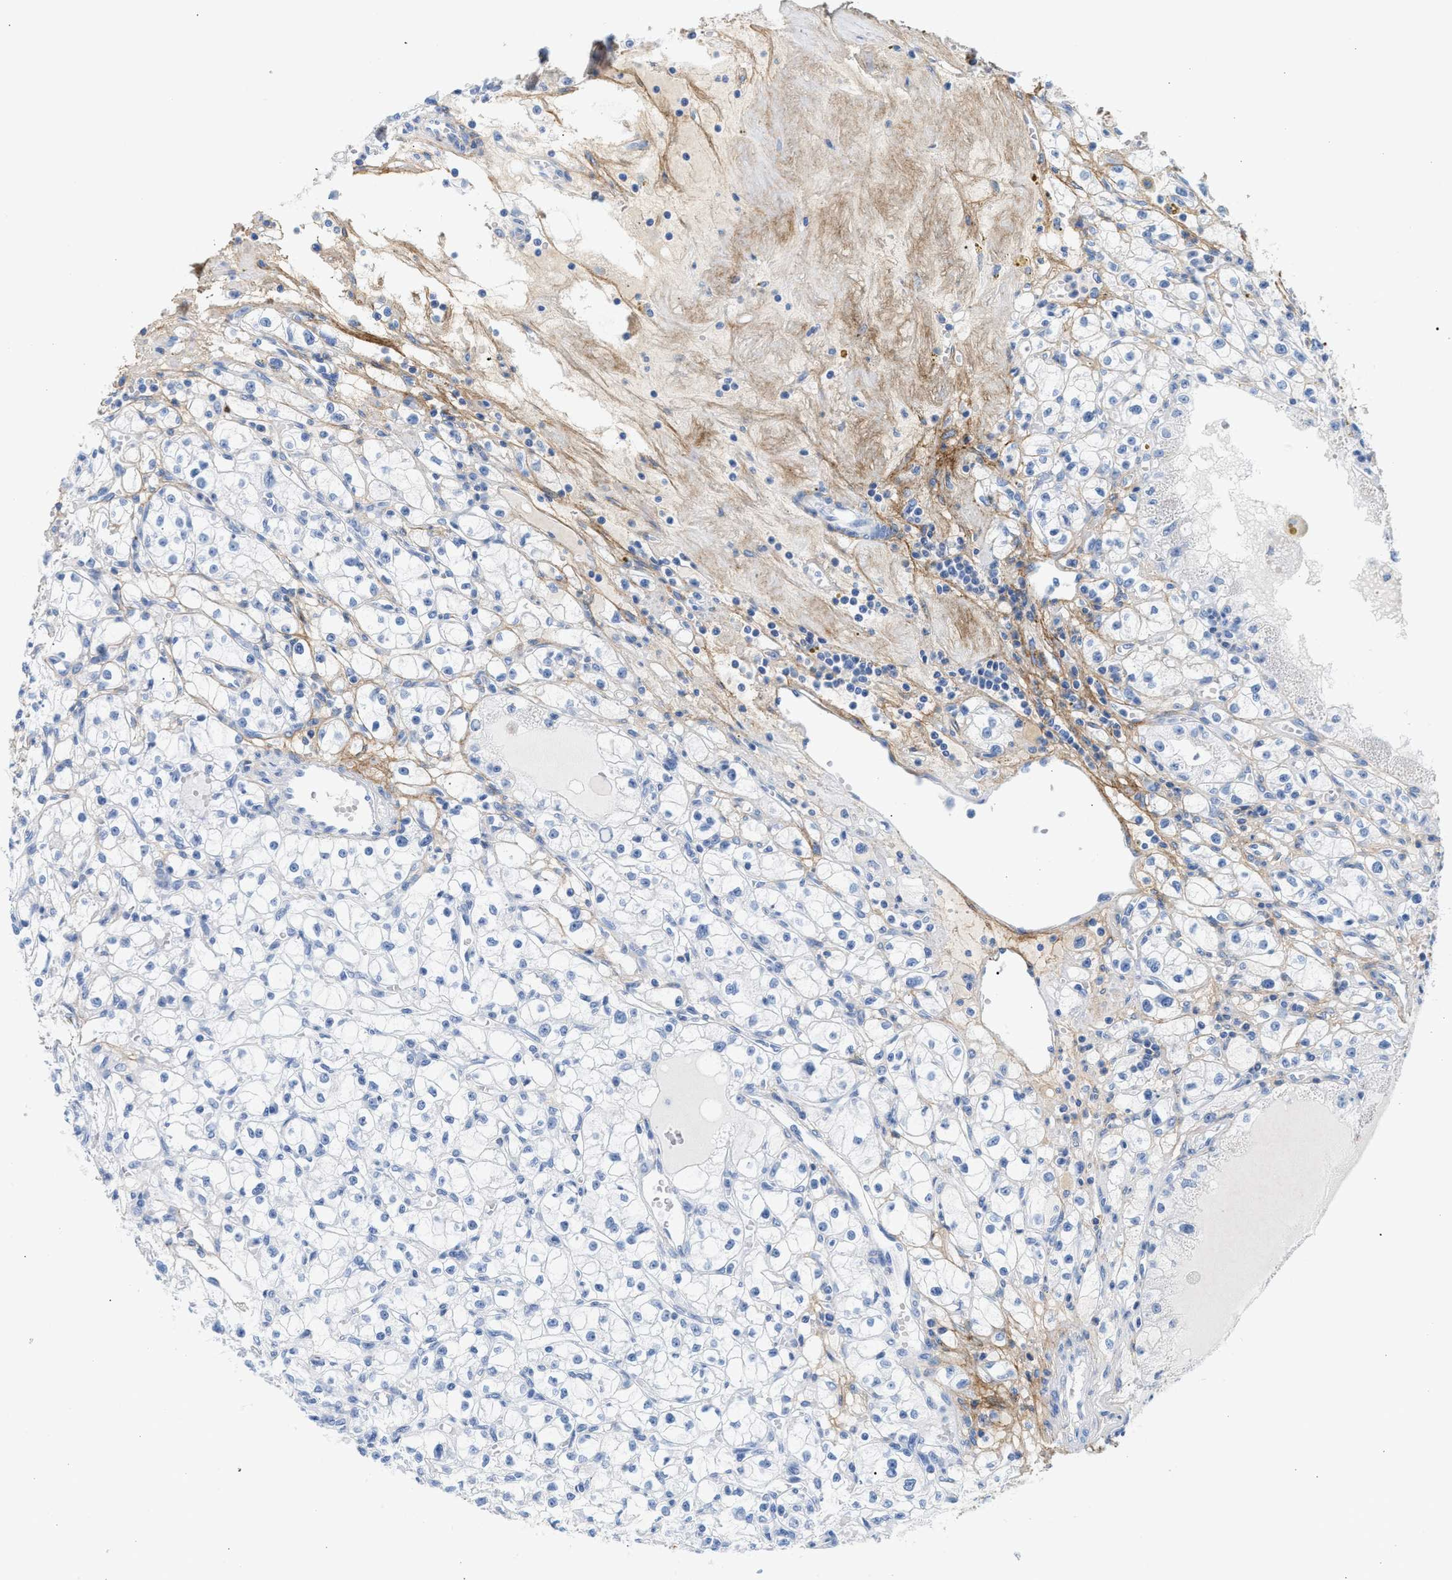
{"staining": {"intensity": "negative", "quantity": "none", "location": "none"}, "tissue": "renal cancer", "cell_type": "Tumor cells", "image_type": "cancer", "snomed": [{"axis": "morphology", "description": "Adenocarcinoma, NOS"}, {"axis": "topography", "description": "Kidney"}], "caption": "The immunohistochemistry (IHC) photomicrograph has no significant positivity in tumor cells of adenocarcinoma (renal) tissue.", "gene": "TNR", "patient": {"sex": "male", "age": 56}}